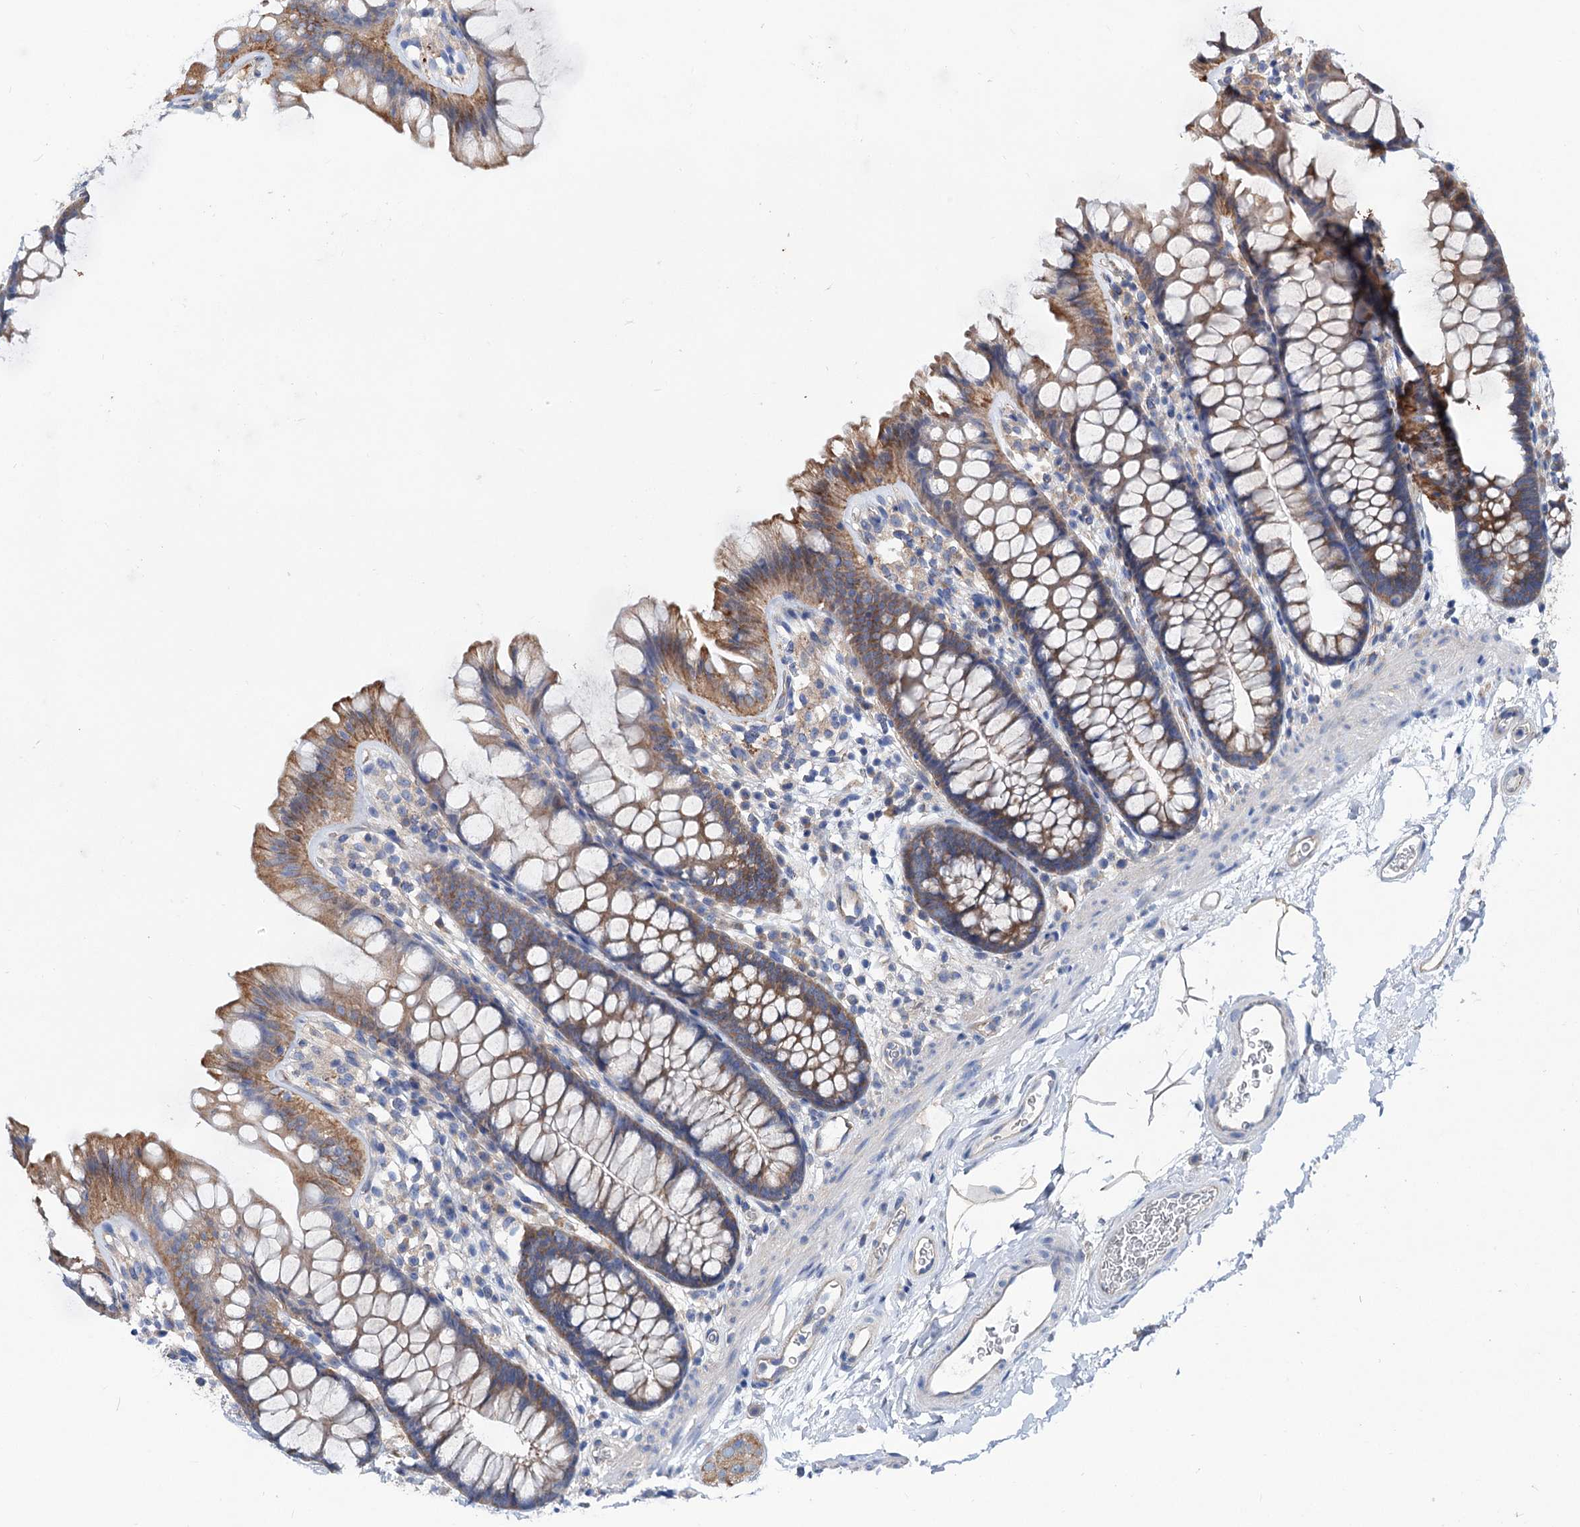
{"staining": {"intensity": "negative", "quantity": "none", "location": "none"}, "tissue": "colon", "cell_type": "Endothelial cells", "image_type": "normal", "snomed": [{"axis": "morphology", "description": "Normal tissue, NOS"}, {"axis": "topography", "description": "Colon"}], "caption": "DAB (3,3'-diaminobenzidine) immunohistochemical staining of unremarkable colon displays no significant expression in endothelial cells. (DAB (3,3'-diaminobenzidine) immunohistochemistry with hematoxylin counter stain).", "gene": "TRIM55", "patient": {"sex": "female", "age": 62}}